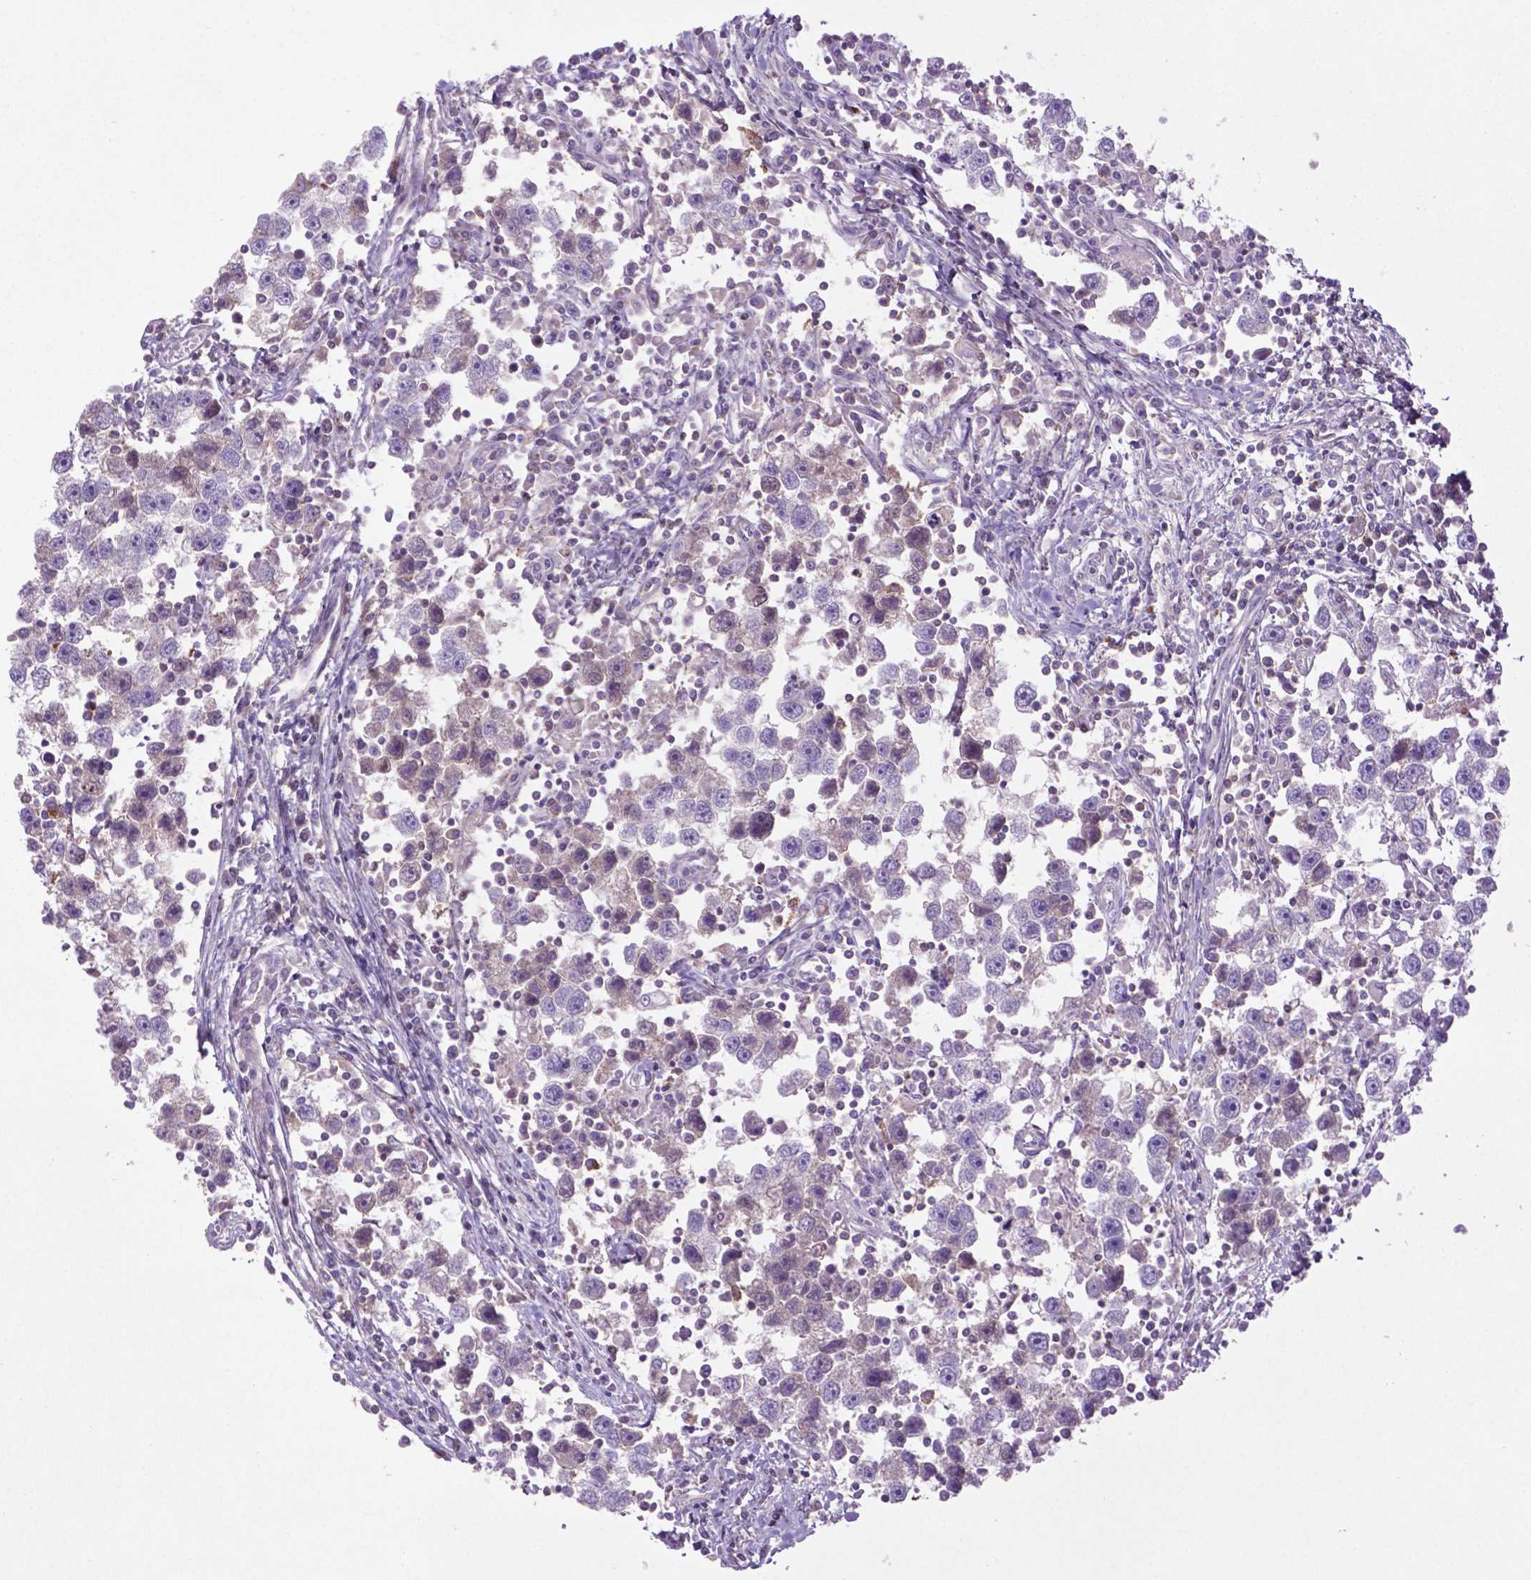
{"staining": {"intensity": "negative", "quantity": "none", "location": "none"}, "tissue": "testis cancer", "cell_type": "Tumor cells", "image_type": "cancer", "snomed": [{"axis": "morphology", "description": "Seminoma, NOS"}, {"axis": "topography", "description": "Testis"}], "caption": "Tumor cells are negative for brown protein staining in seminoma (testis).", "gene": "BMP4", "patient": {"sex": "male", "age": 30}}